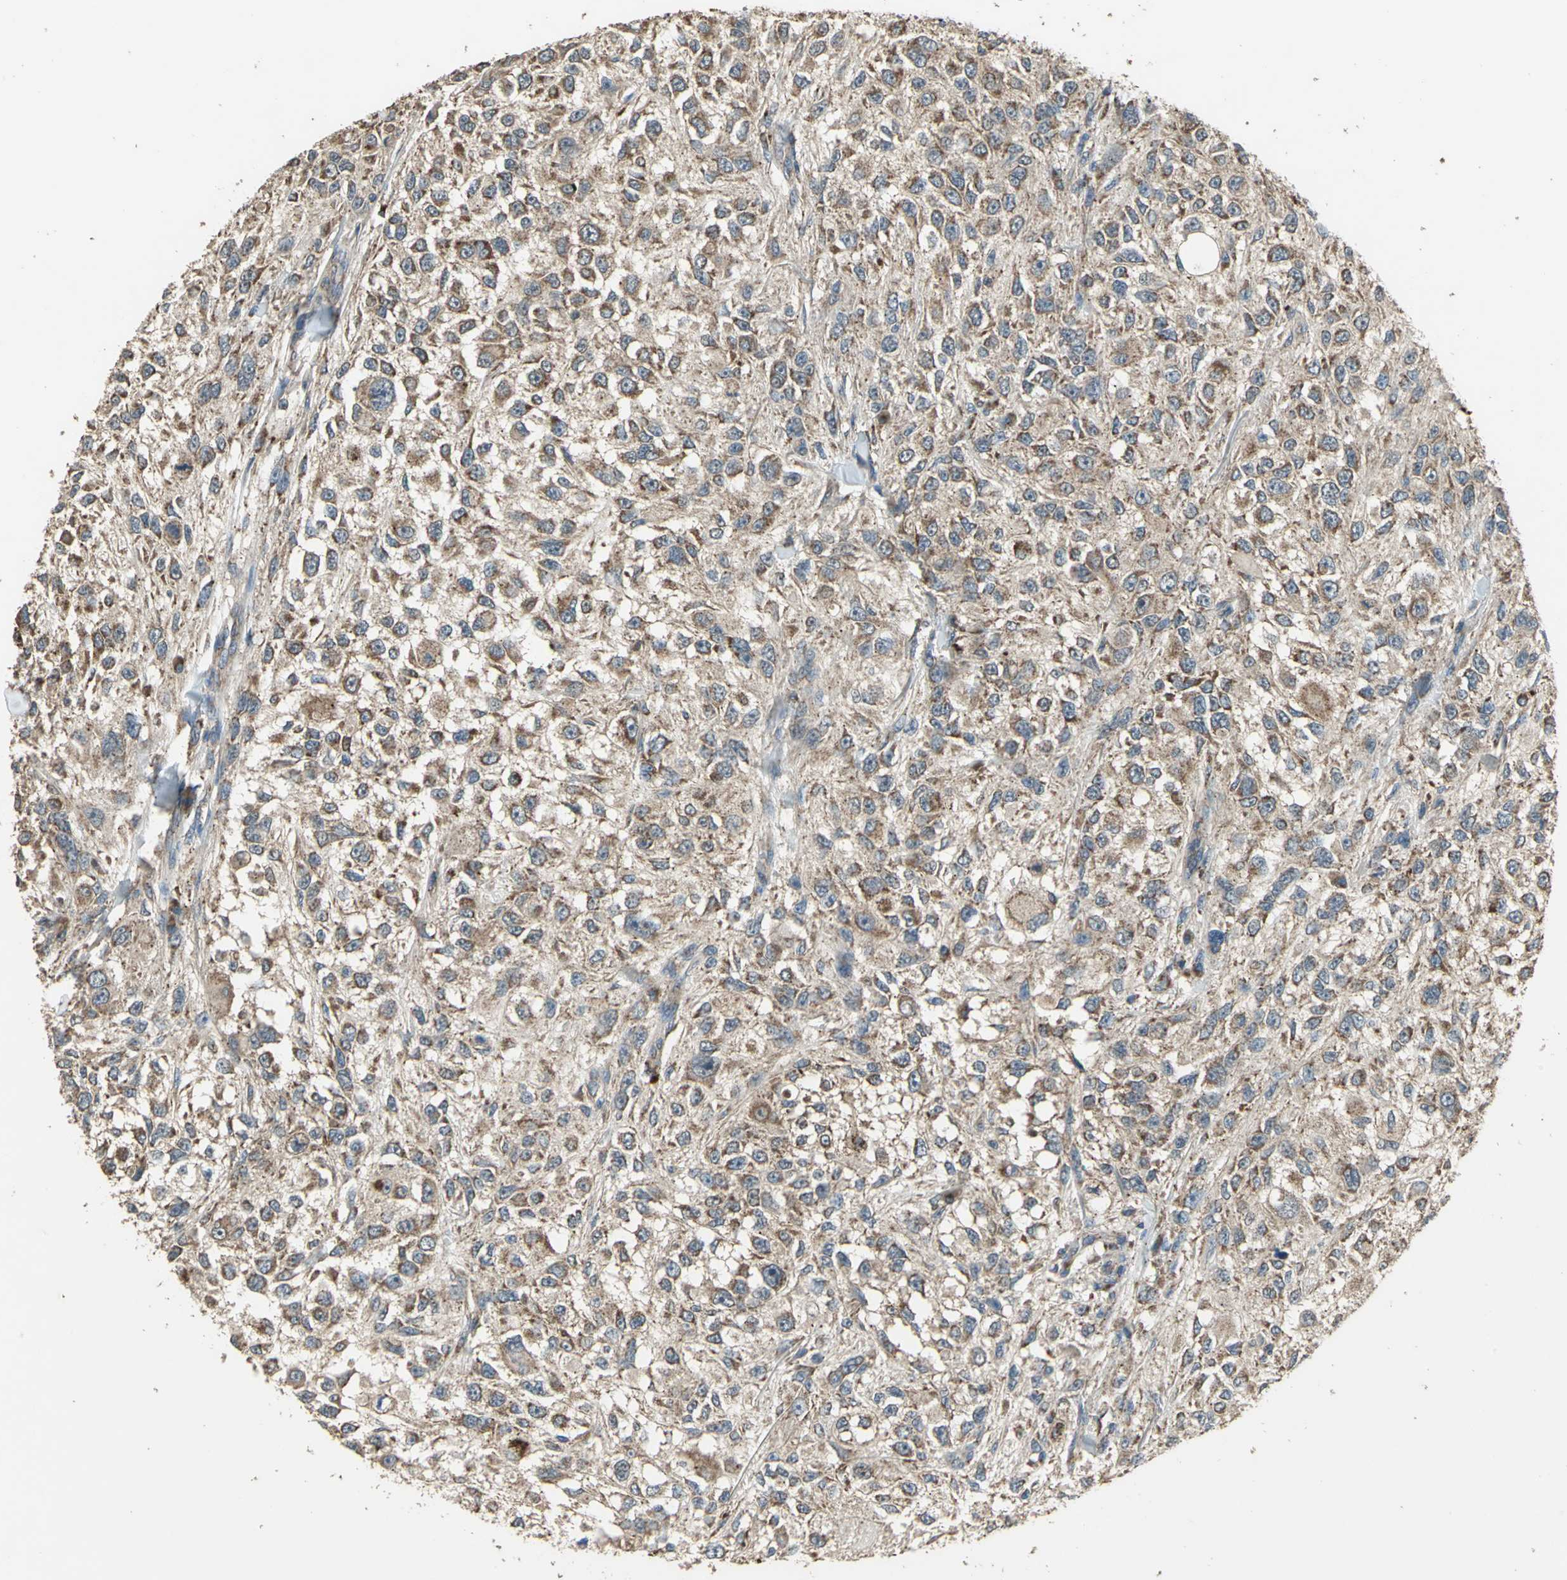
{"staining": {"intensity": "strong", "quantity": ">75%", "location": "cytoplasmic/membranous"}, "tissue": "melanoma", "cell_type": "Tumor cells", "image_type": "cancer", "snomed": [{"axis": "morphology", "description": "Necrosis, NOS"}, {"axis": "morphology", "description": "Malignant melanoma, NOS"}, {"axis": "topography", "description": "Skin"}], "caption": "This is a micrograph of immunohistochemistry (IHC) staining of melanoma, which shows strong staining in the cytoplasmic/membranous of tumor cells.", "gene": "POLRMT", "patient": {"sex": "female", "age": 87}}